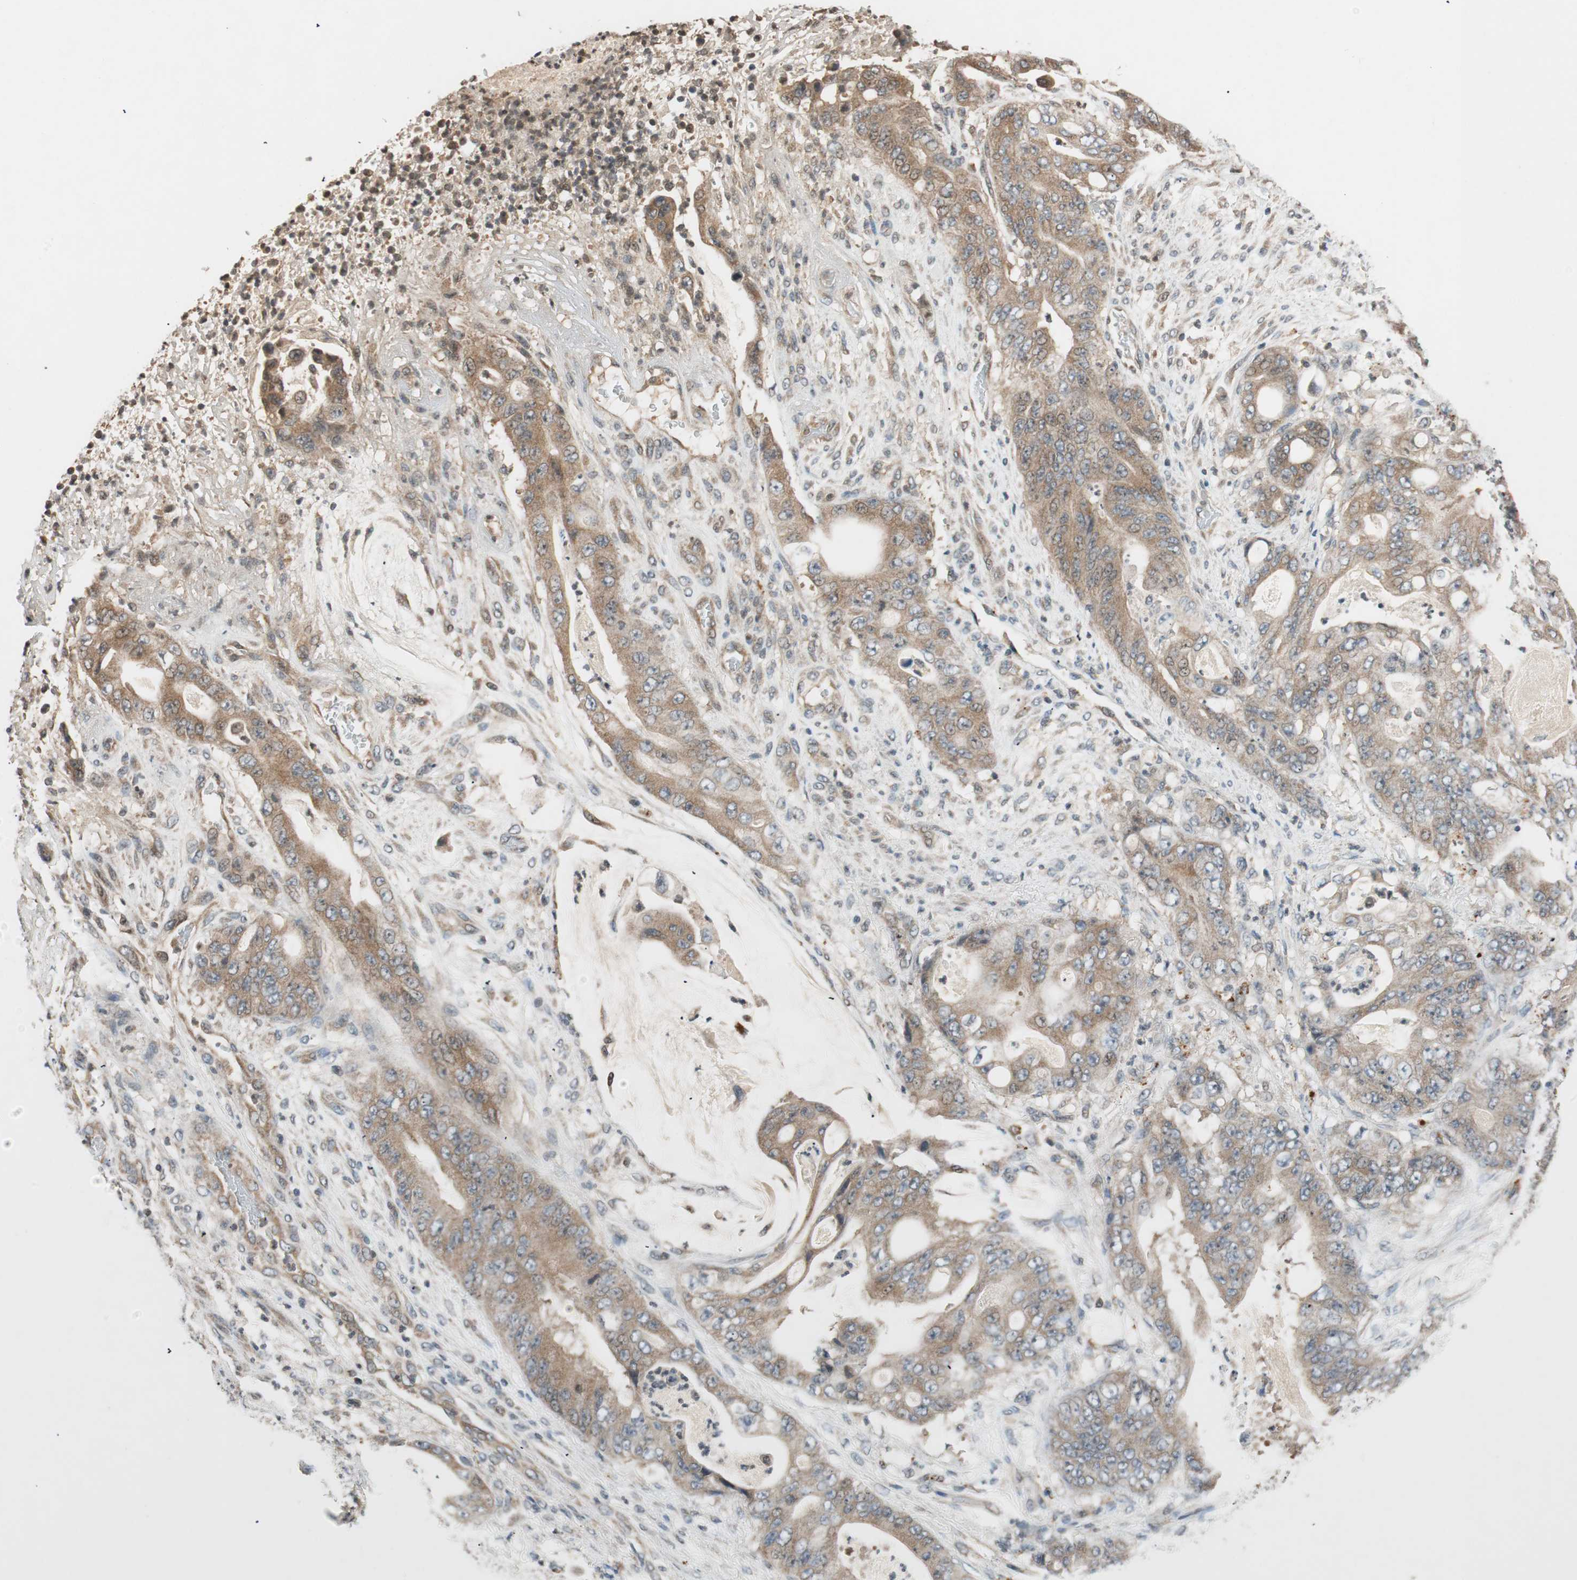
{"staining": {"intensity": "moderate", "quantity": "25%-75%", "location": "cytoplasmic/membranous"}, "tissue": "stomach cancer", "cell_type": "Tumor cells", "image_type": "cancer", "snomed": [{"axis": "morphology", "description": "Adenocarcinoma, NOS"}, {"axis": "topography", "description": "Stomach"}], "caption": "Stomach adenocarcinoma was stained to show a protein in brown. There is medium levels of moderate cytoplasmic/membranous positivity in approximately 25%-75% of tumor cells.", "gene": "GLB1", "patient": {"sex": "female", "age": 73}}